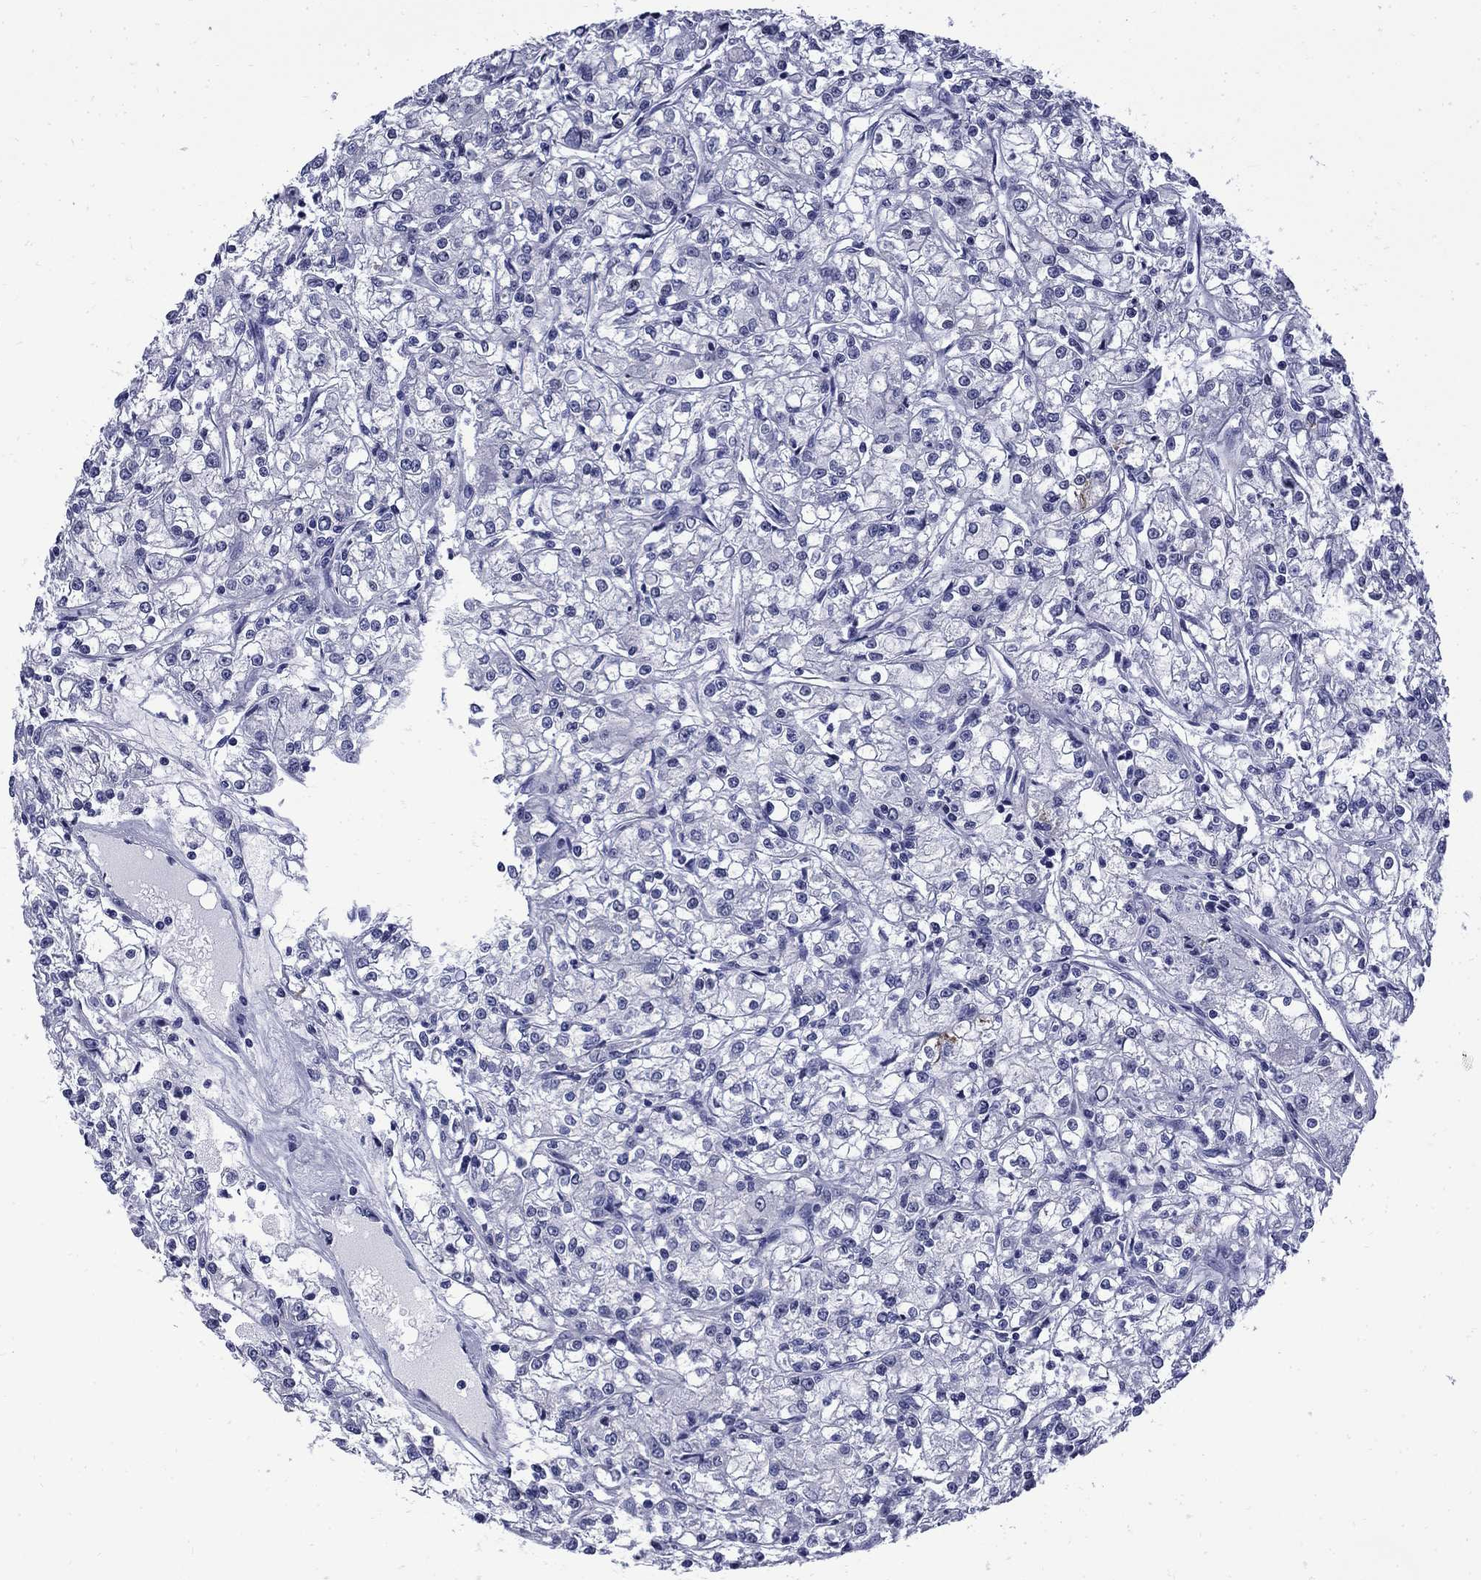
{"staining": {"intensity": "negative", "quantity": "none", "location": "none"}, "tissue": "renal cancer", "cell_type": "Tumor cells", "image_type": "cancer", "snomed": [{"axis": "morphology", "description": "Adenocarcinoma, NOS"}, {"axis": "topography", "description": "Kidney"}], "caption": "This is an immunohistochemistry photomicrograph of renal adenocarcinoma. There is no positivity in tumor cells.", "gene": "MGARP", "patient": {"sex": "female", "age": 59}}